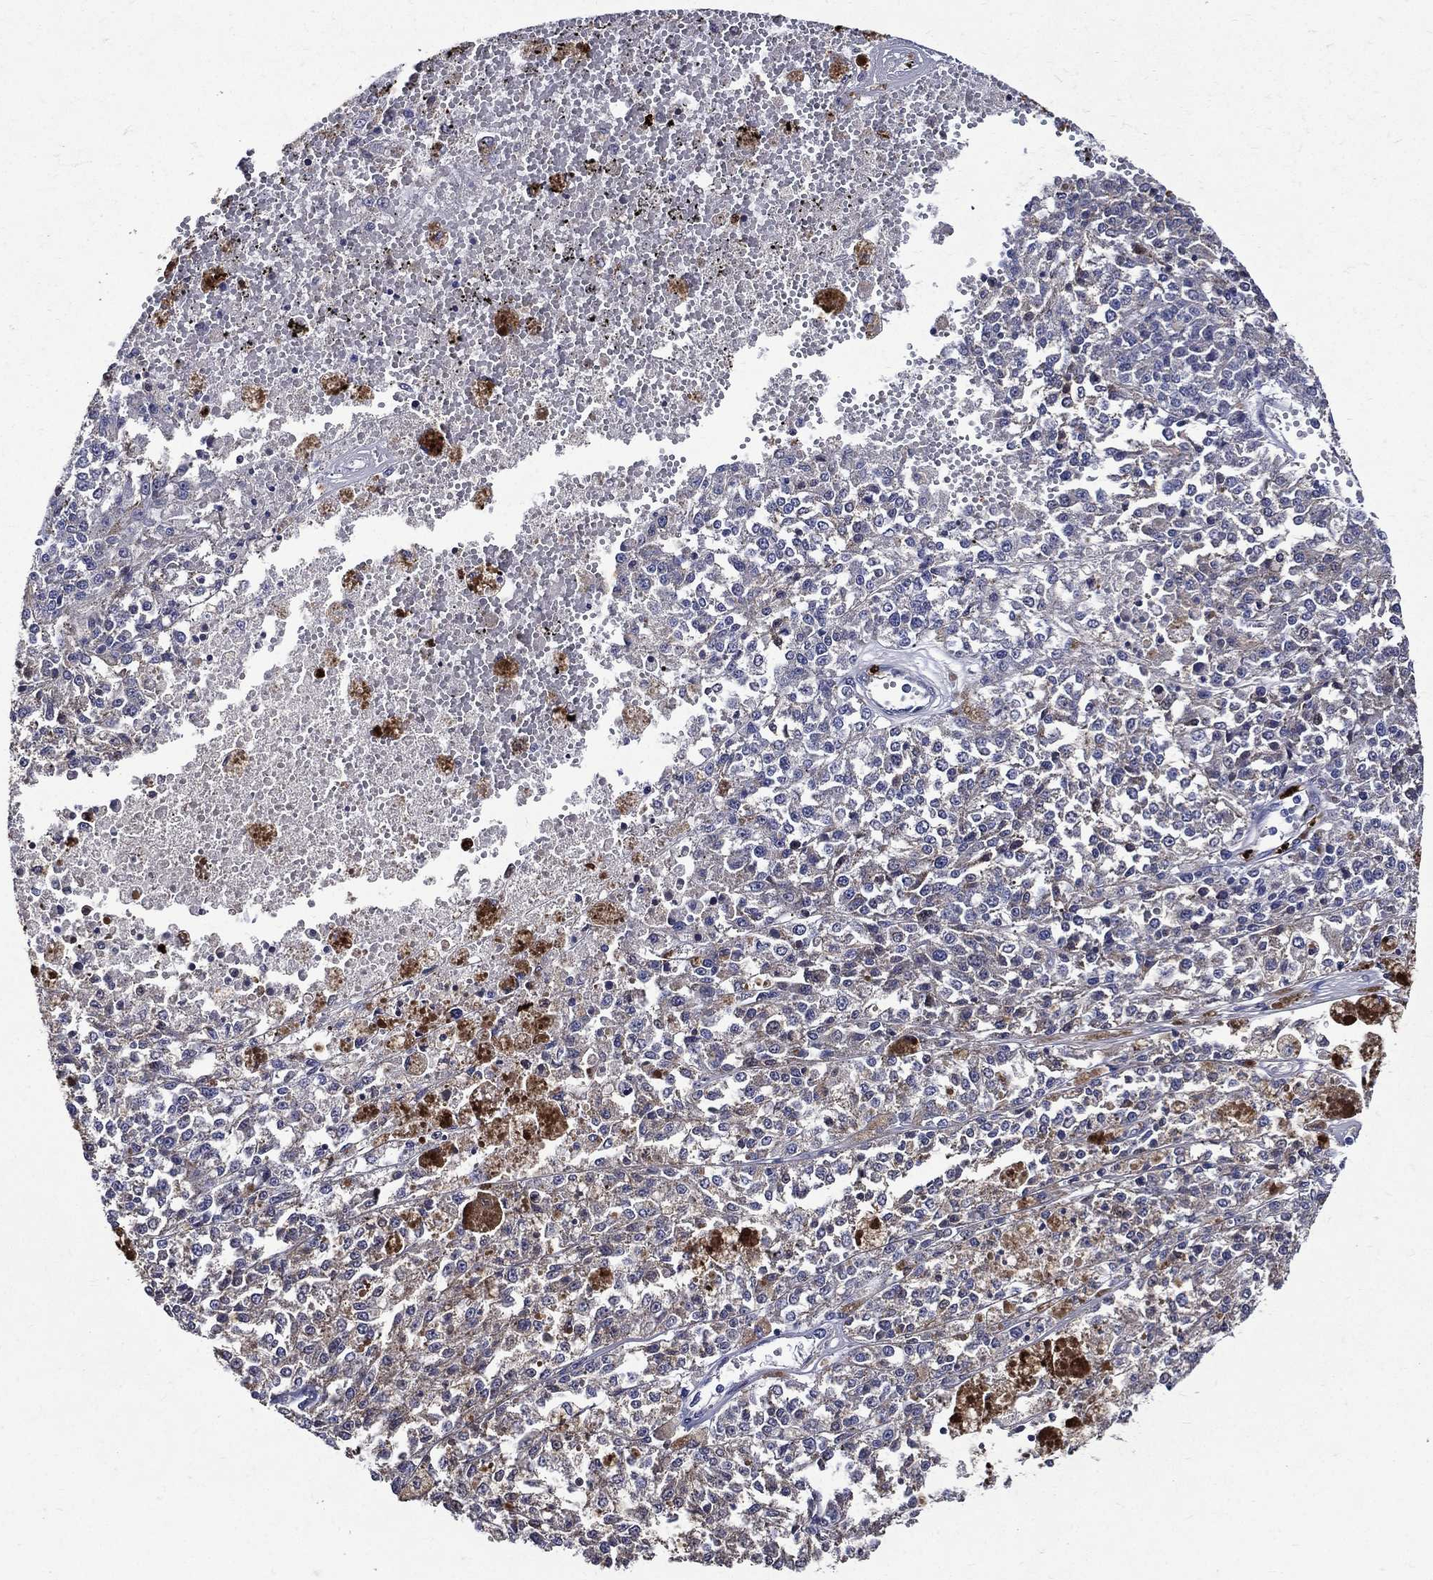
{"staining": {"intensity": "negative", "quantity": "none", "location": "none"}, "tissue": "melanoma", "cell_type": "Tumor cells", "image_type": "cancer", "snomed": [{"axis": "morphology", "description": "Malignant melanoma, Metastatic site"}, {"axis": "topography", "description": "Lymph node"}], "caption": "This is an immunohistochemistry histopathology image of human melanoma. There is no expression in tumor cells.", "gene": "GPR171", "patient": {"sex": "female", "age": 64}}